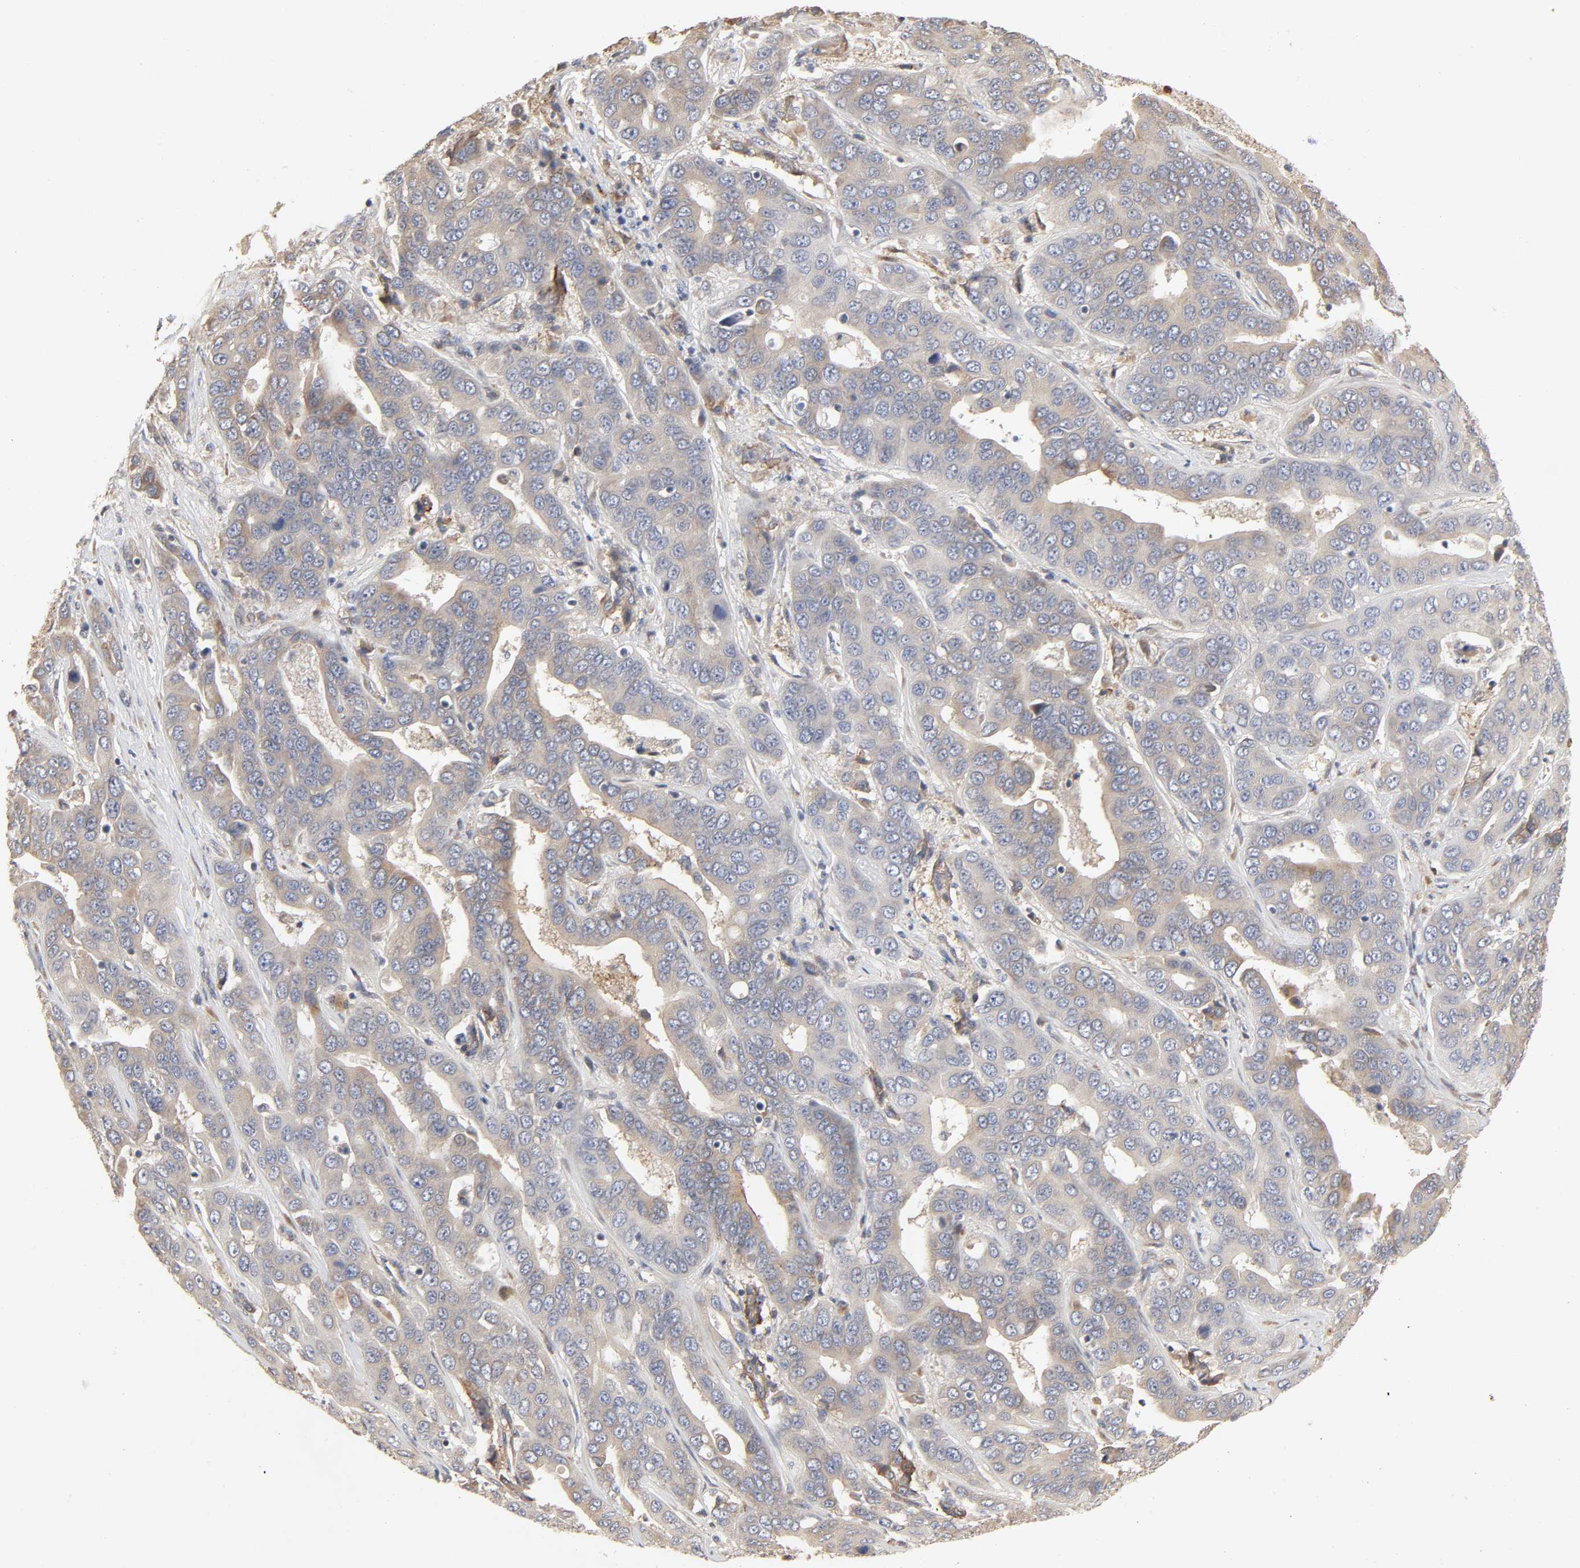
{"staining": {"intensity": "weak", "quantity": ">75%", "location": "cytoplasmic/membranous"}, "tissue": "liver cancer", "cell_type": "Tumor cells", "image_type": "cancer", "snomed": [{"axis": "morphology", "description": "Cholangiocarcinoma"}, {"axis": "topography", "description": "Liver"}], "caption": "Protein analysis of liver cholangiocarcinoma tissue shows weak cytoplasmic/membranous positivity in about >75% of tumor cells.", "gene": "NDRG2", "patient": {"sex": "female", "age": 52}}